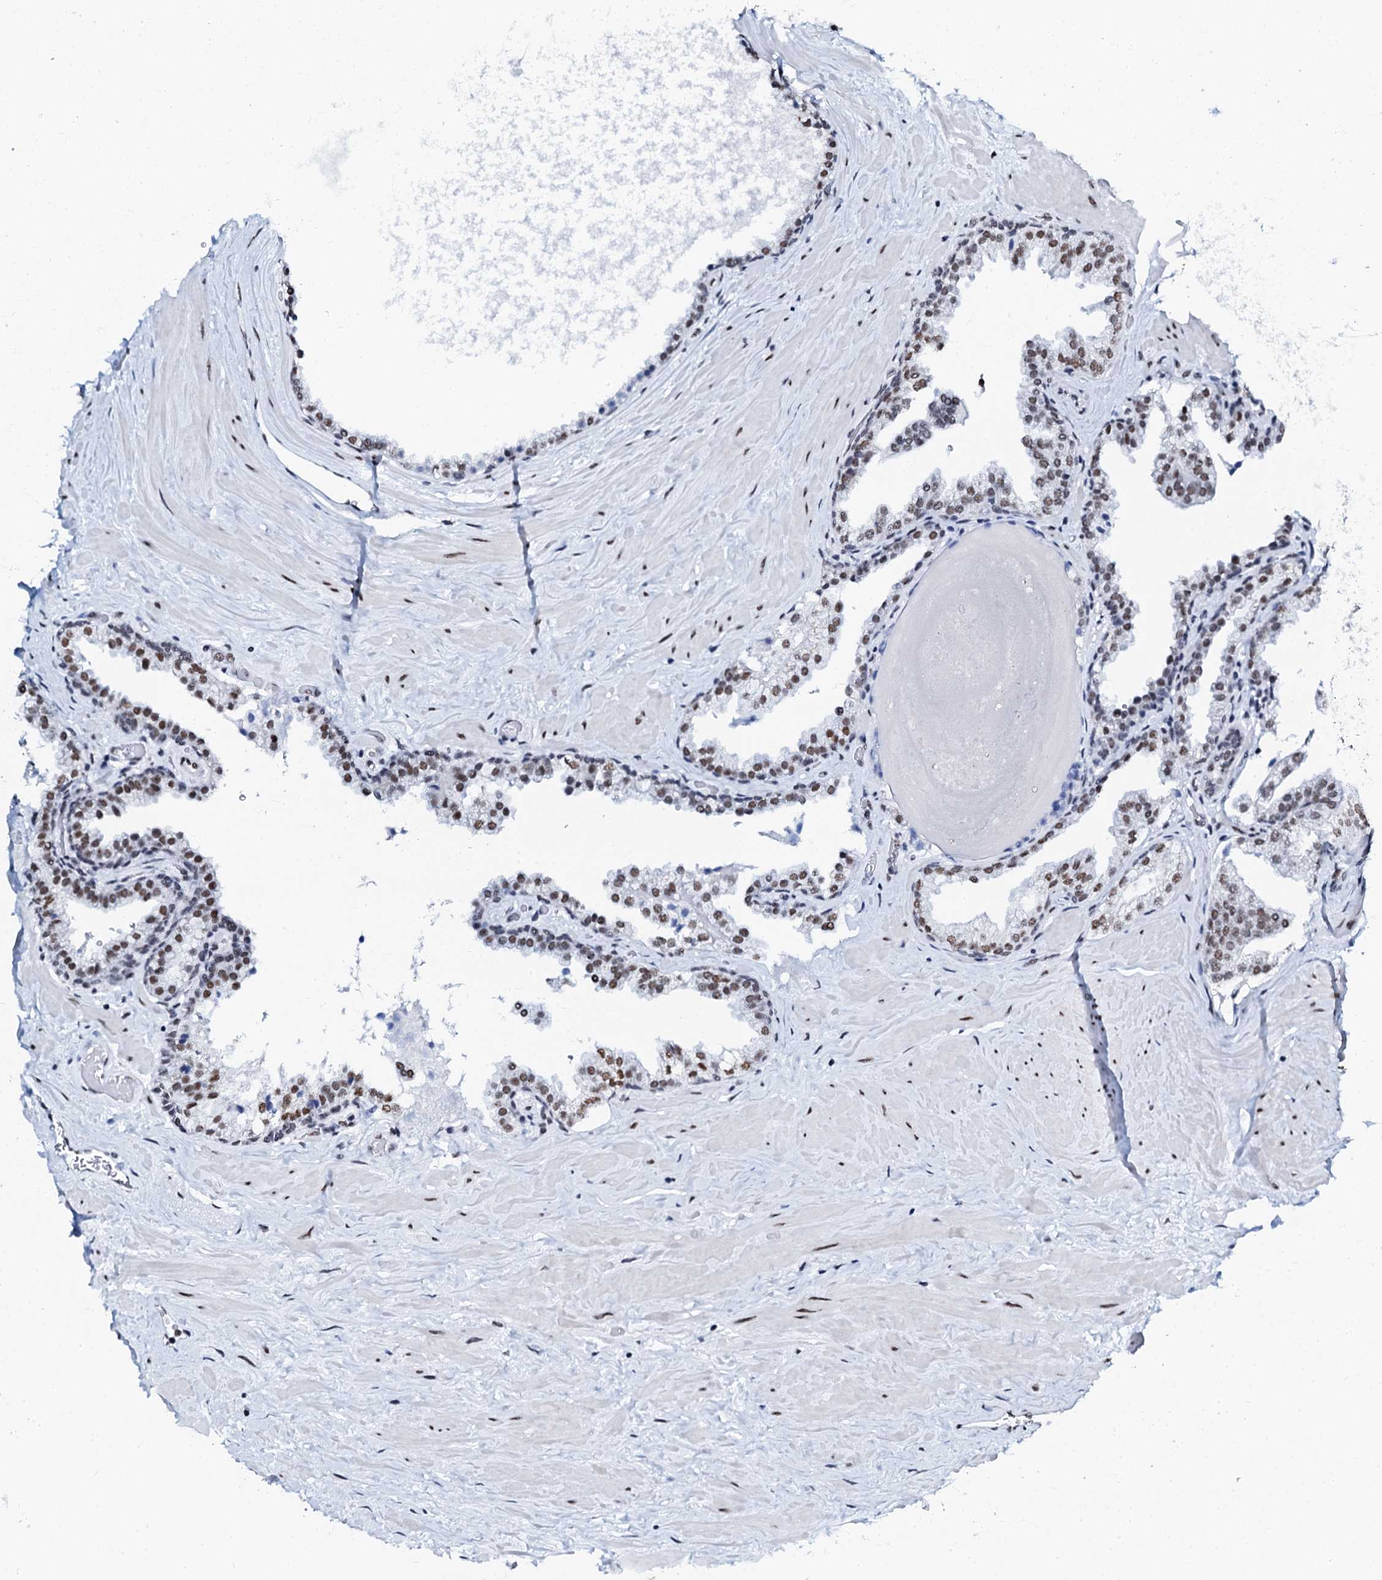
{"staining": {"intensity": "moderate", "quantity": "25%-75%", "location": "nuclear"}, "tissue": "prostate", "cell_type": "Glandular cells", "image_type": "normal", "snomed": [{"axis": "morphology", "description": "Normal tissue, NOS"}, {"axis": "topography", "description": "Prostate"}], "caption": "A histopathology image of prostate stained for a protein reveals moderate nuclear brown staining in glandular cells. (DAB (3,3'-diaminobenzidine) = brown stain, brightfield microscopy at high magnification).", "gene": "SLTM", "patient": {"sex": "male", "age": 48}}